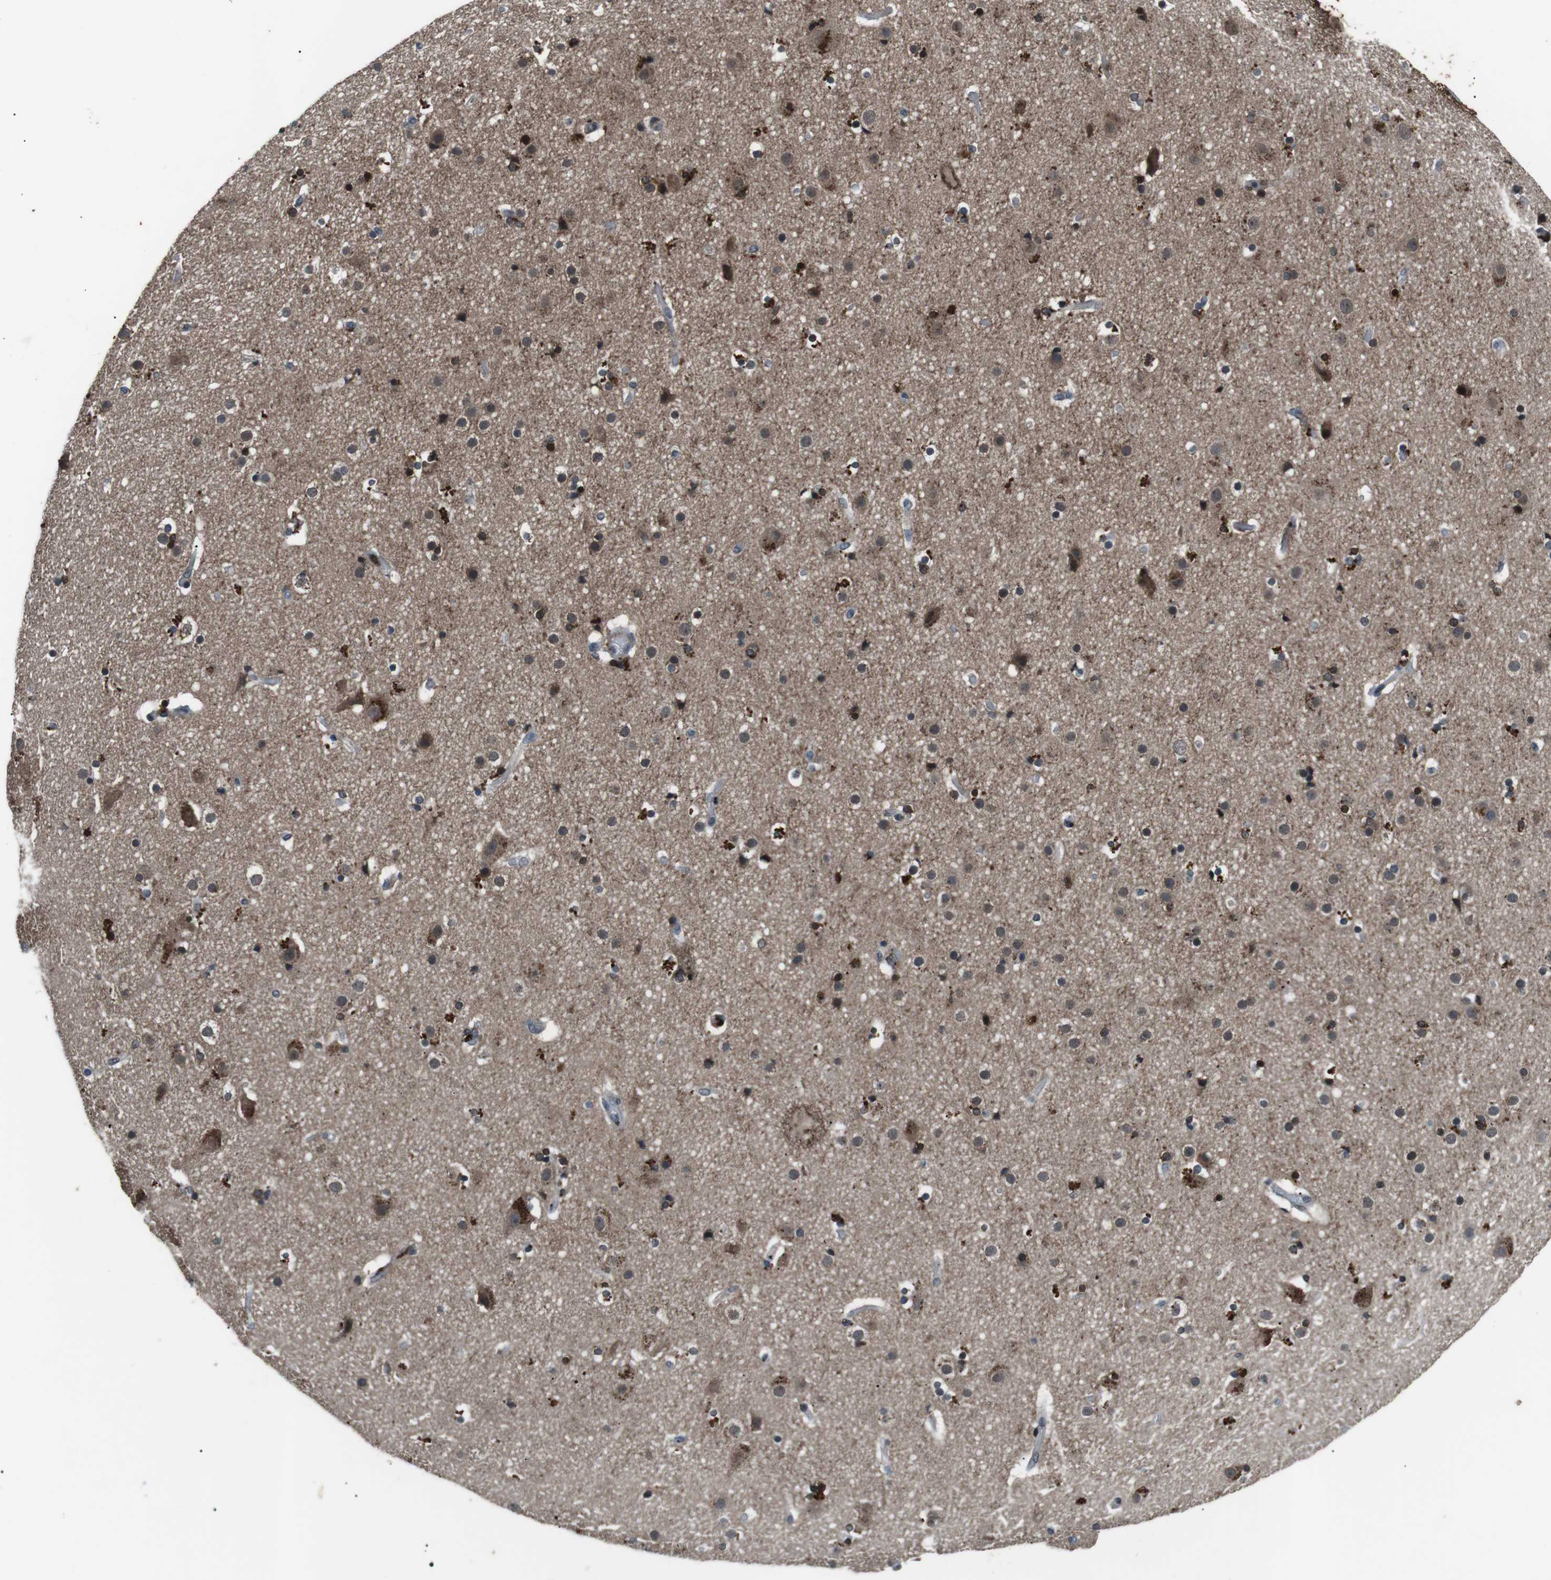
{"staining": {"intensity": "negative", "quantity": "none", "location": "none"}, "tissue": "cerebral cortex", "cell_type": "Endothelial cells", "image_type": "normal", "snomed": [{"axis": "morphology", "description": "Normal tissue, NOS"}, {"axis": "topography", "description": "Cerebral cortex"}], "caption": "IHC of unremarkable human cerebral cortex exhibits no positivity in endothelial cells.", "gene": "NEK7", "patient": {"sex": "male", "age": 57}}